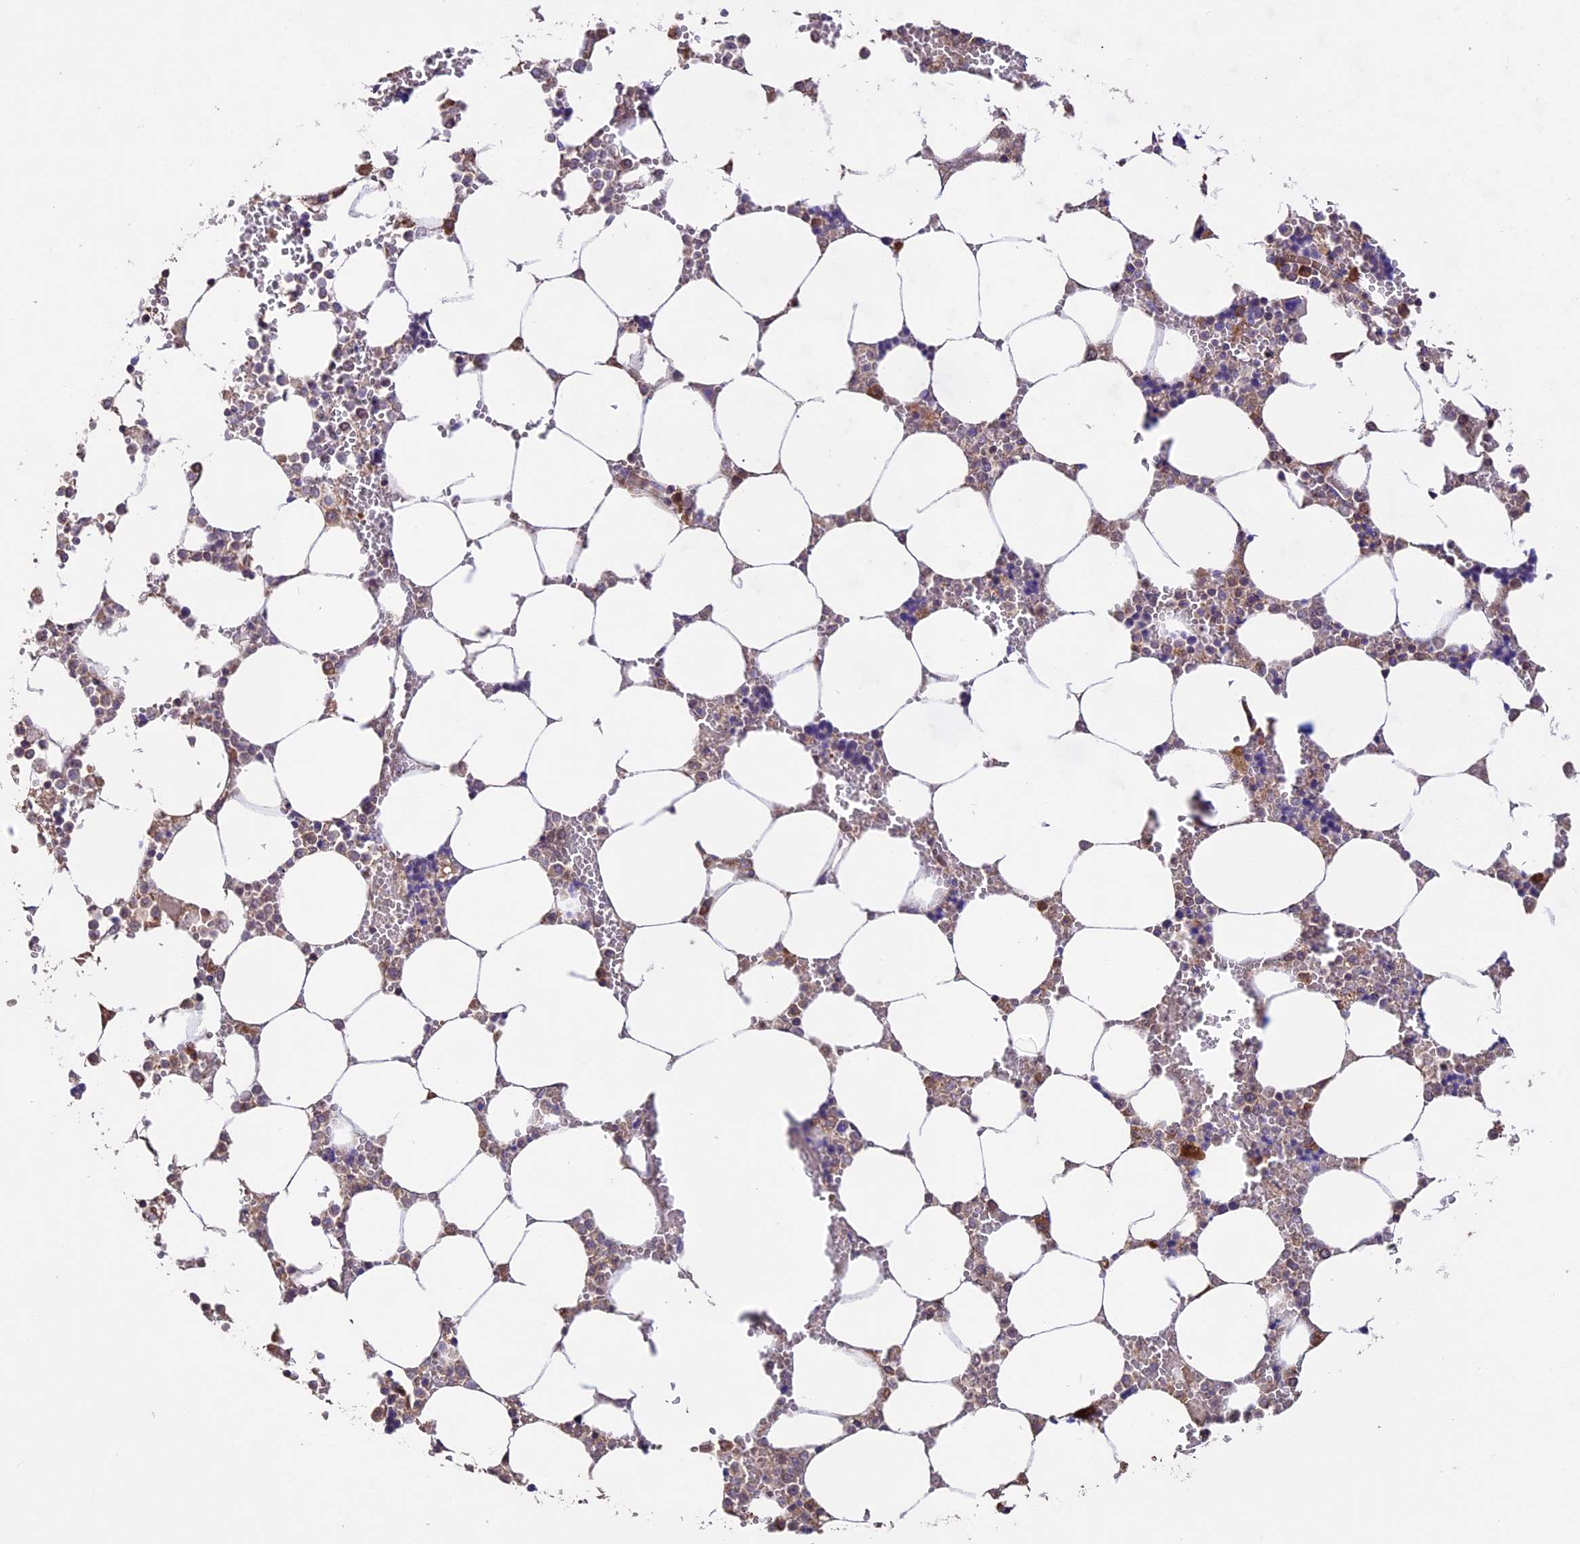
{"staining": {"intensity": "moderate", "quantity": "<25%", "location": "cytoplasmic/membranous,nuclear"}, "tissue": "bone marrow", "cell_type": "Hematopoietic cells", "image_type": "normal", "snomed": [{"axis": "morphology", "description": "Normal tissue, NOS"}, {"axis": "topography", "description": "Bone marrow"}], "caption": "A histopathology image showing moderate cytoplasmic/membranous,nuclear positivity in about <25% of hematopoietic cells in unremarkable bone marrow, as visualized by brown immunohistochemical staining.", "gene": "BCAS4", "patient": {"sex": "male", "age": 64}}